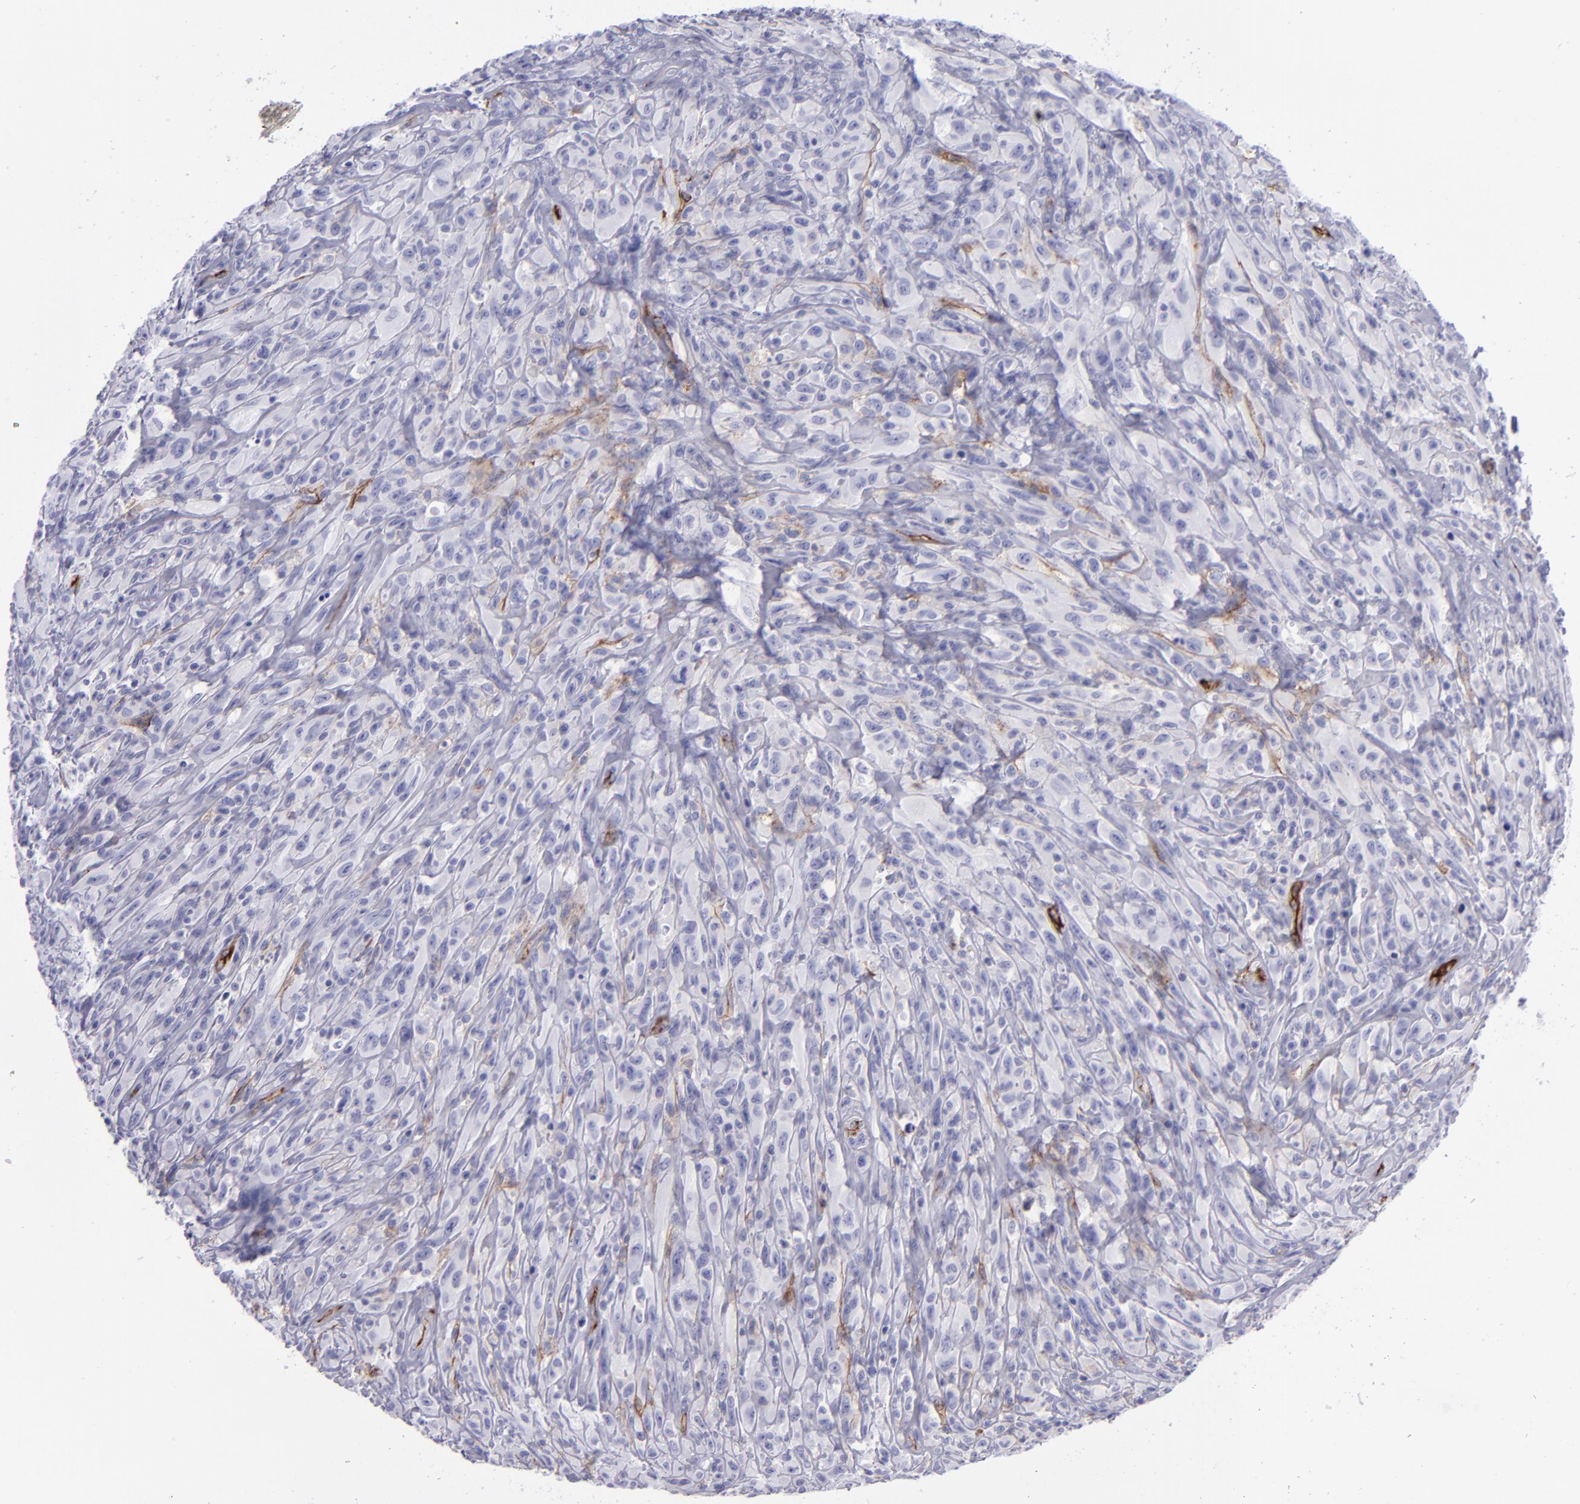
{"staining": {"intensity": "negative", "quantity": "none", "location": "none"}, "tissue": "glioma", "cell_type": "Tumor cells", "image_type": "cancer", "snomed": [{"axis": "morphology", "description": "Glioma, malignant, High grade"}, {"axis": "topography", "description": "Brain"}], "caption": "Tumor cells are negative for protein expression in human glioma.", "gene": "ACE", "patient": {"sex": "male", "age": 48}}